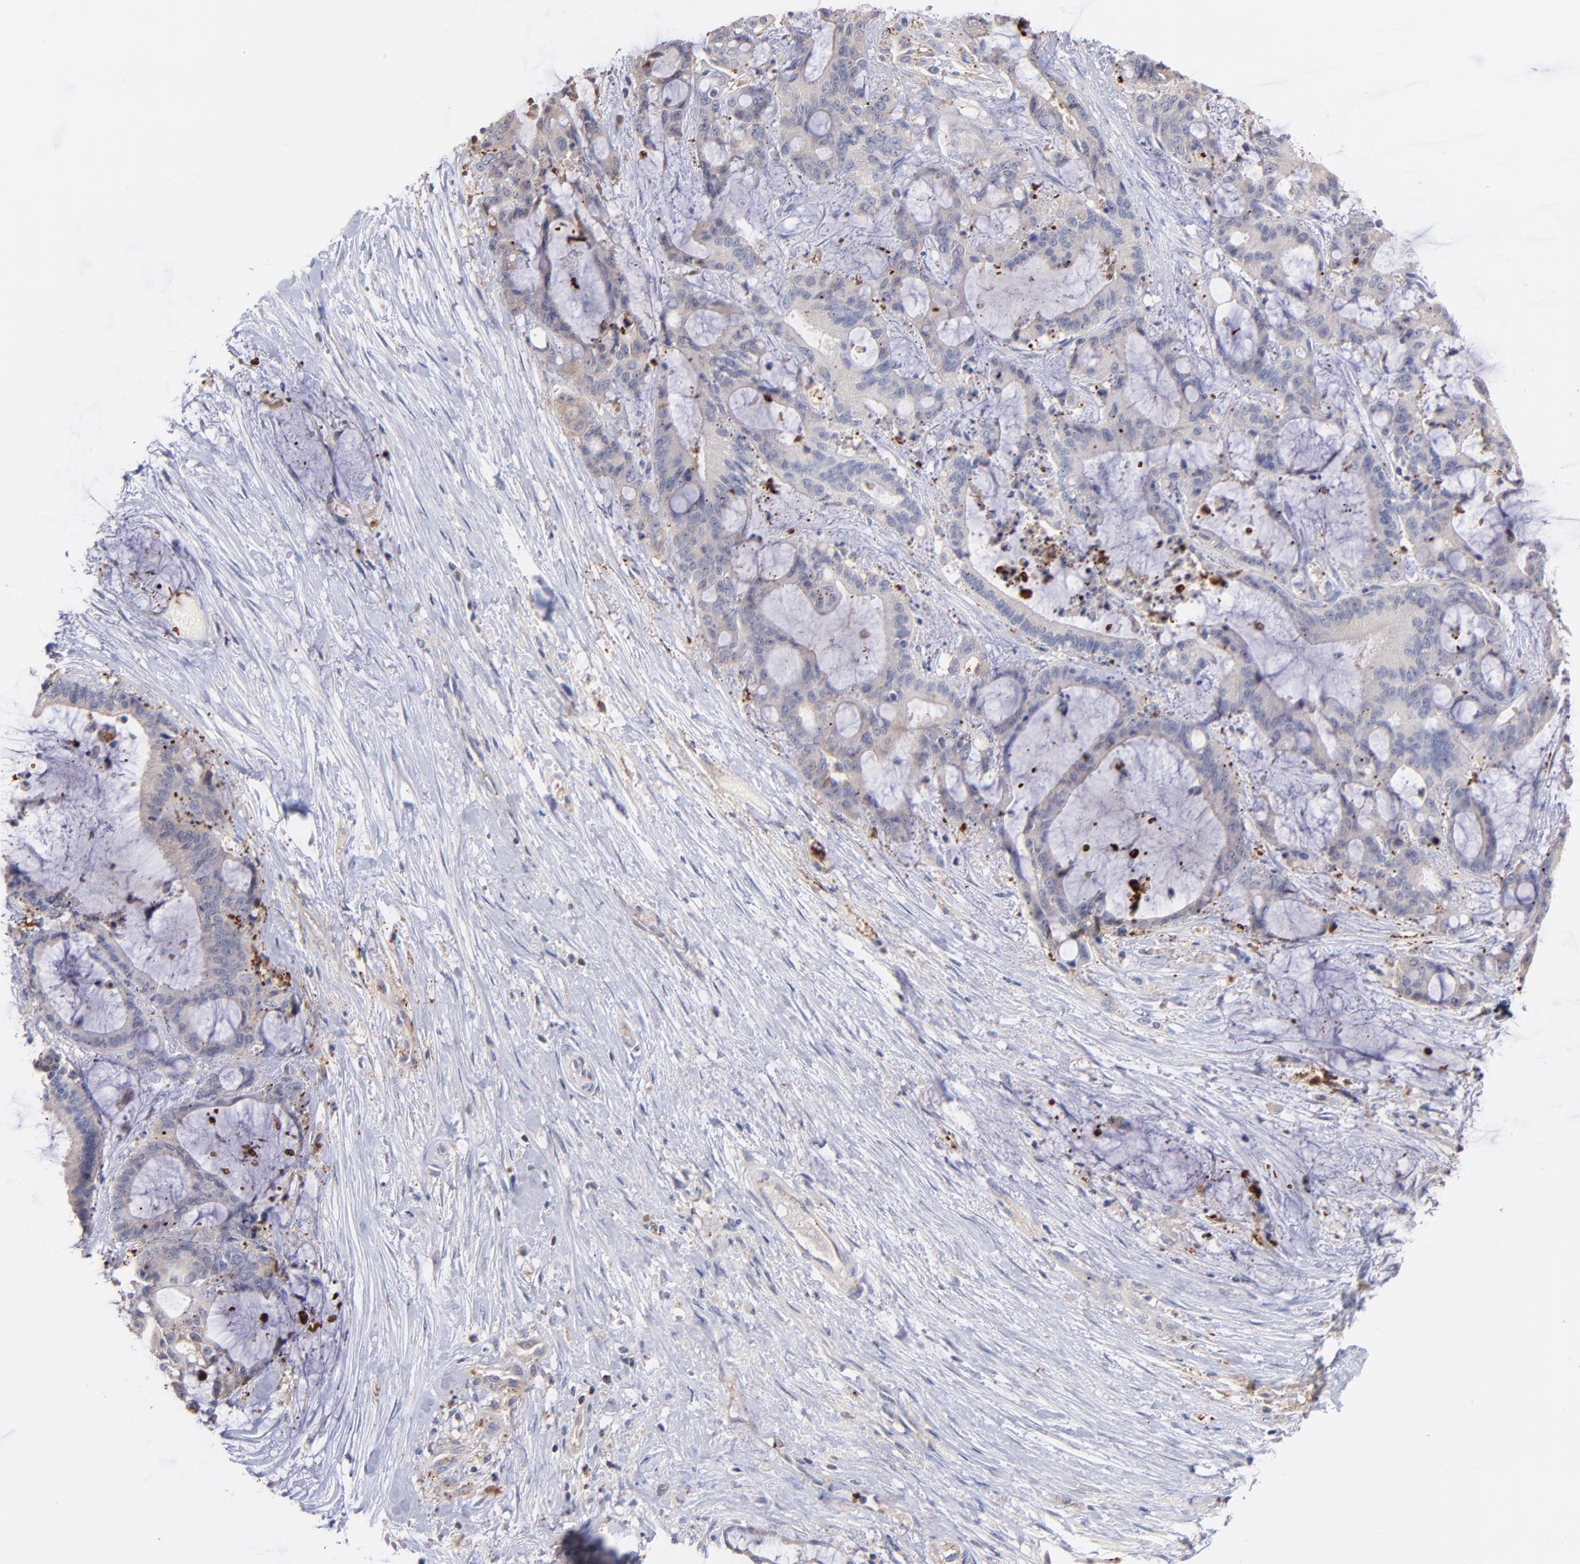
{"staining": {"intensity": "weak", "quantity": "25%-75%", "location": "cytoplasmic/membranous"}, "tissue": "liver cancer", "cell_type": "Tumor cells", "image_type": "cancer", "snomed": [{"axis": "morphology", "description": "Cholangiocarcinoma"}, {"axis": "topography", "description": "Liver"}], "caption": "Immunohistochemical staining of human liver cancer shows low levels of weak cytoplasmic/membranous staining in approximately 25%-75% of tumor cells.", "gene": "KREMEN2", "patient": {"sex": "female", "age": 73}}